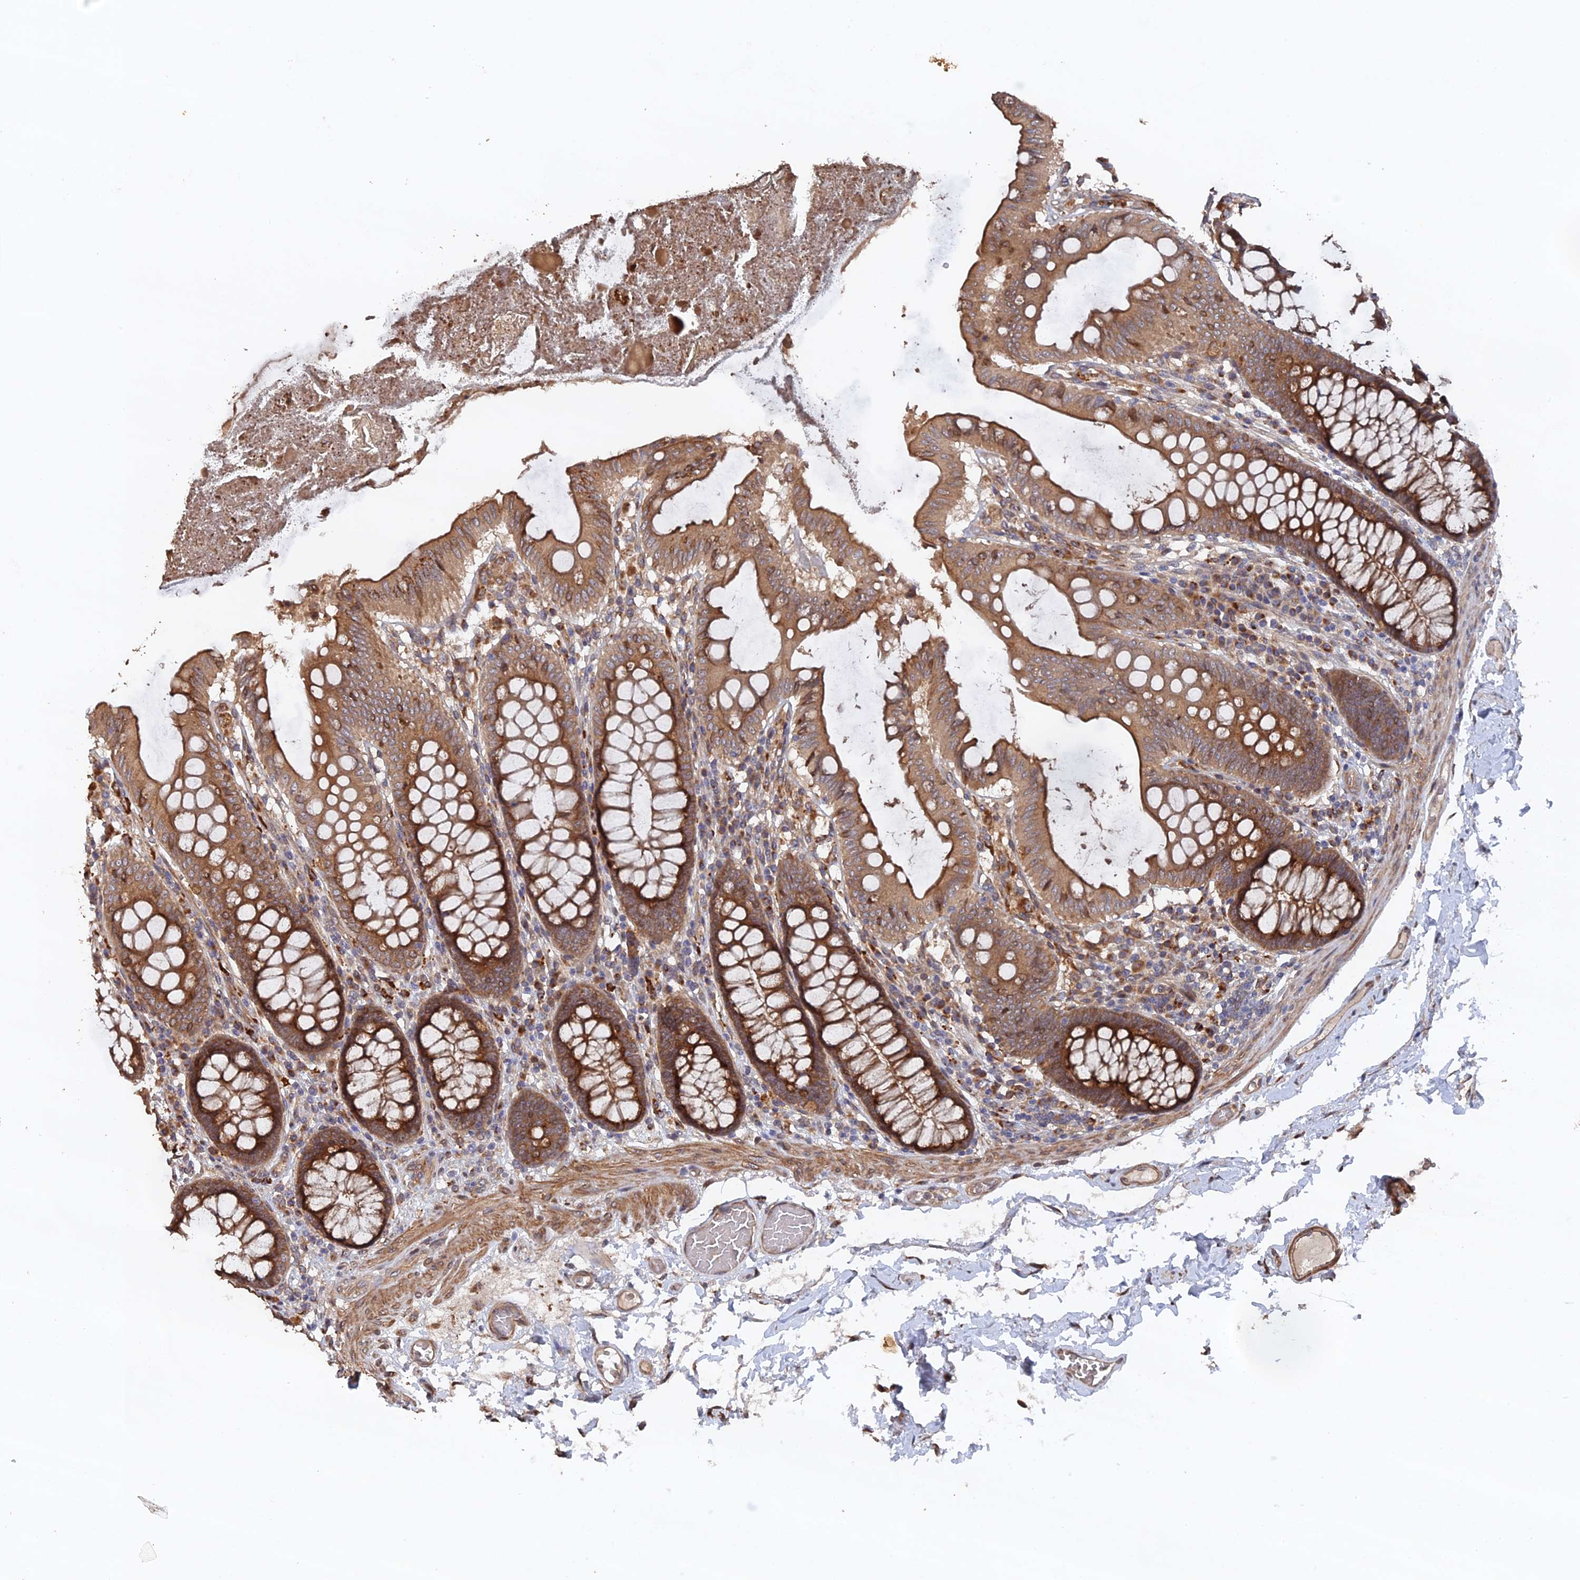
{"staining": {"intensity": "moderate", "quantity": ">75%", "location": "cytoplasmic/membranous"}, "tissue": "colon", "cell_type": "Endothelial cells", "image_type": "normal", "snomed": [{"axis": "morphology", "description": "Normal tissue, NOS"}, {"axis": "topography", "description": "Colon"}], "caption": "Brown immunohistochemical staining in benign colon displays moderate cytoplasmic/membranous positivity in about >75% of endothelial cells.", "gene": "VPS37C", "patient": {"sex": "male", "age": 84}}